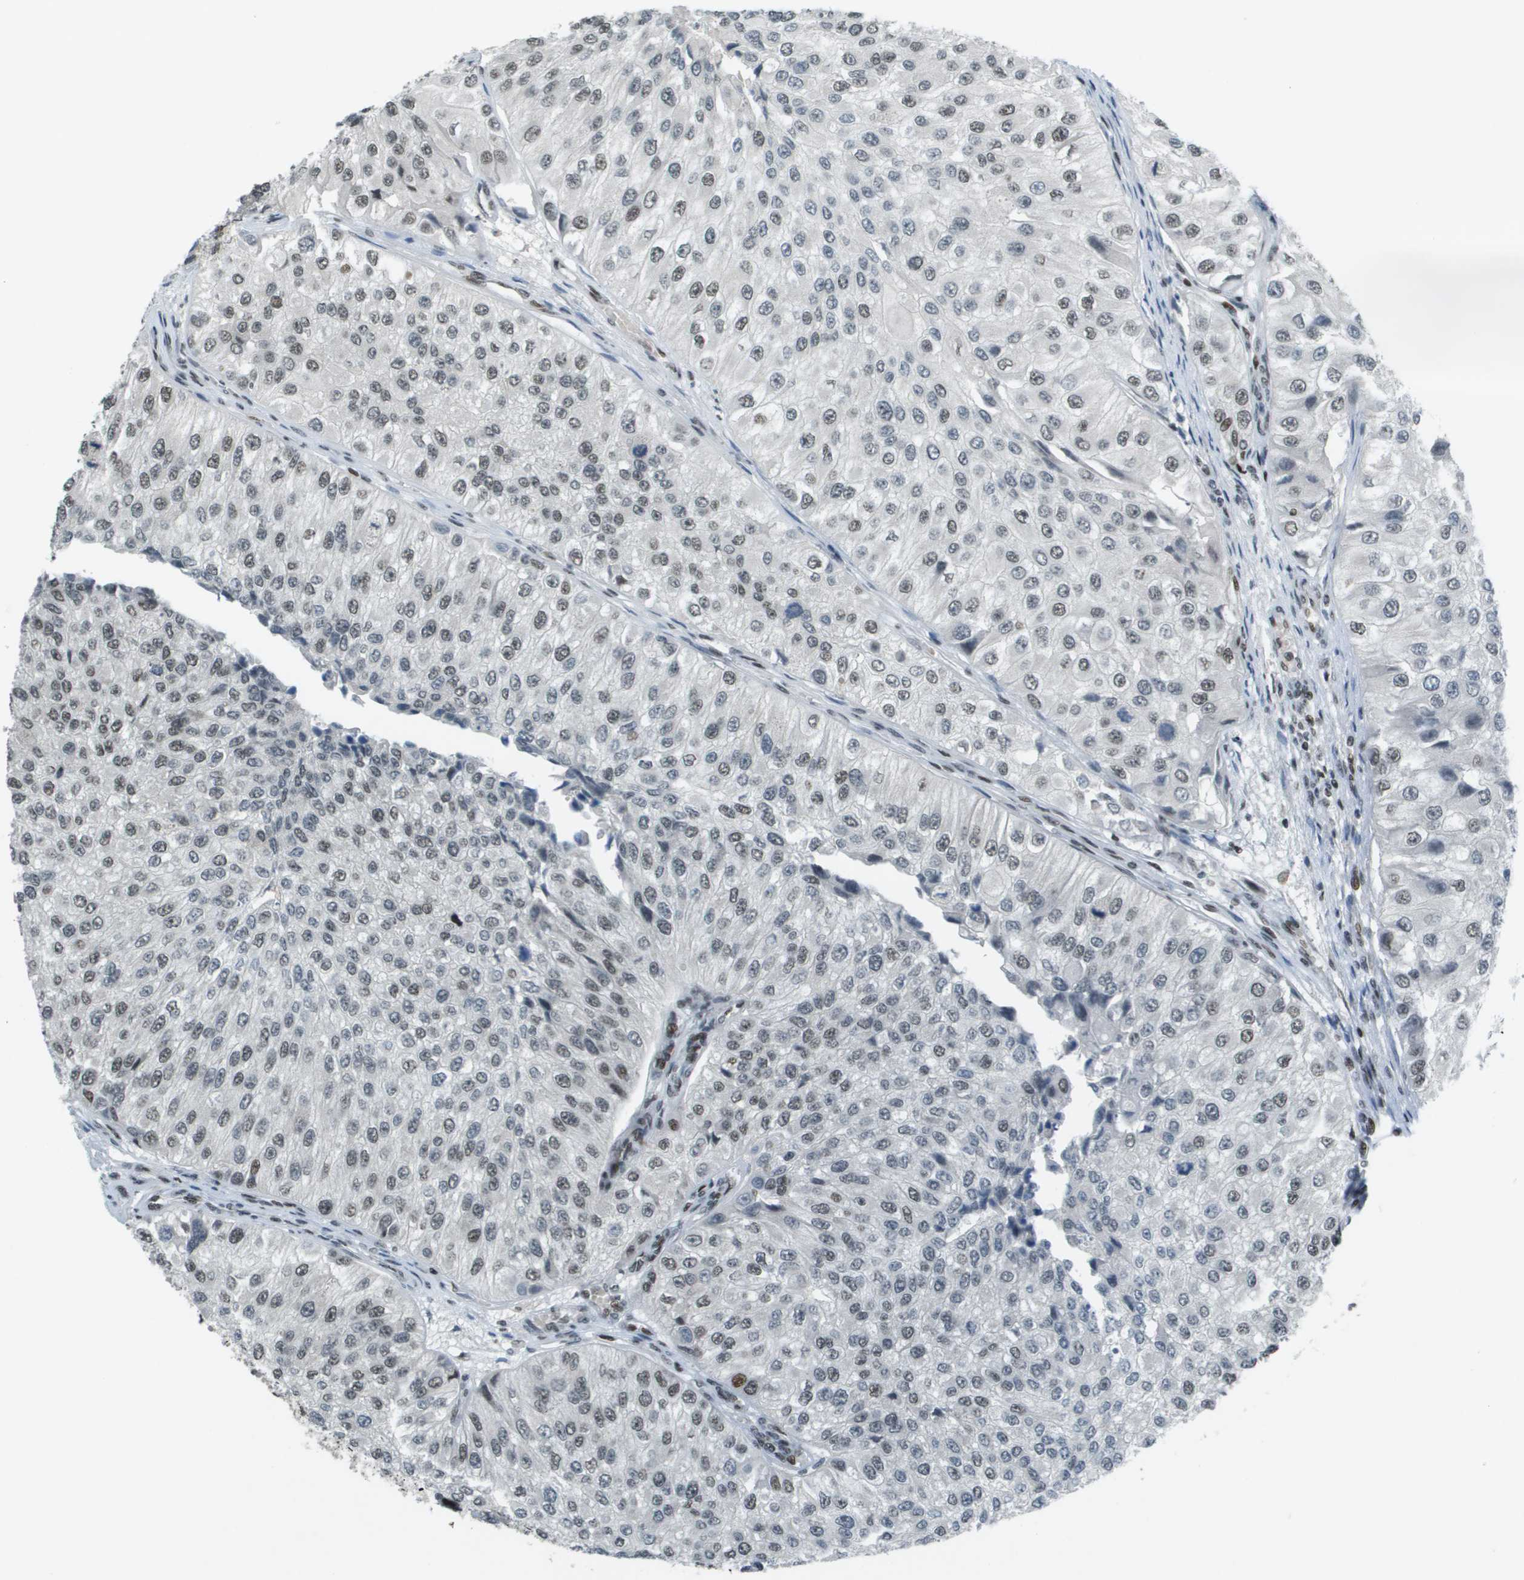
{"staining": {"intensity": "weak", "quantity": "25%-75%", "location": "nuclear"}, "tissue": "urothelial cancer", "cell_type": "Tumor cells", "image_type": "cancer", "snomed": [{"axis": "morphology", "description": "Urothelial carcinoma, High grade"}, {"axis": "topography", "description": "Kidney"}, {"axis": "topography", "description": "Urinary bladder"}], "caption": "Human urothelial carcinoma (high-grade) stained for a protein (brown) shows weak nuclear positive staining in approximately 25%-75% of tumor cells.", "gene": "IRF7", "patient": {"sex": "male", "age": 77}}